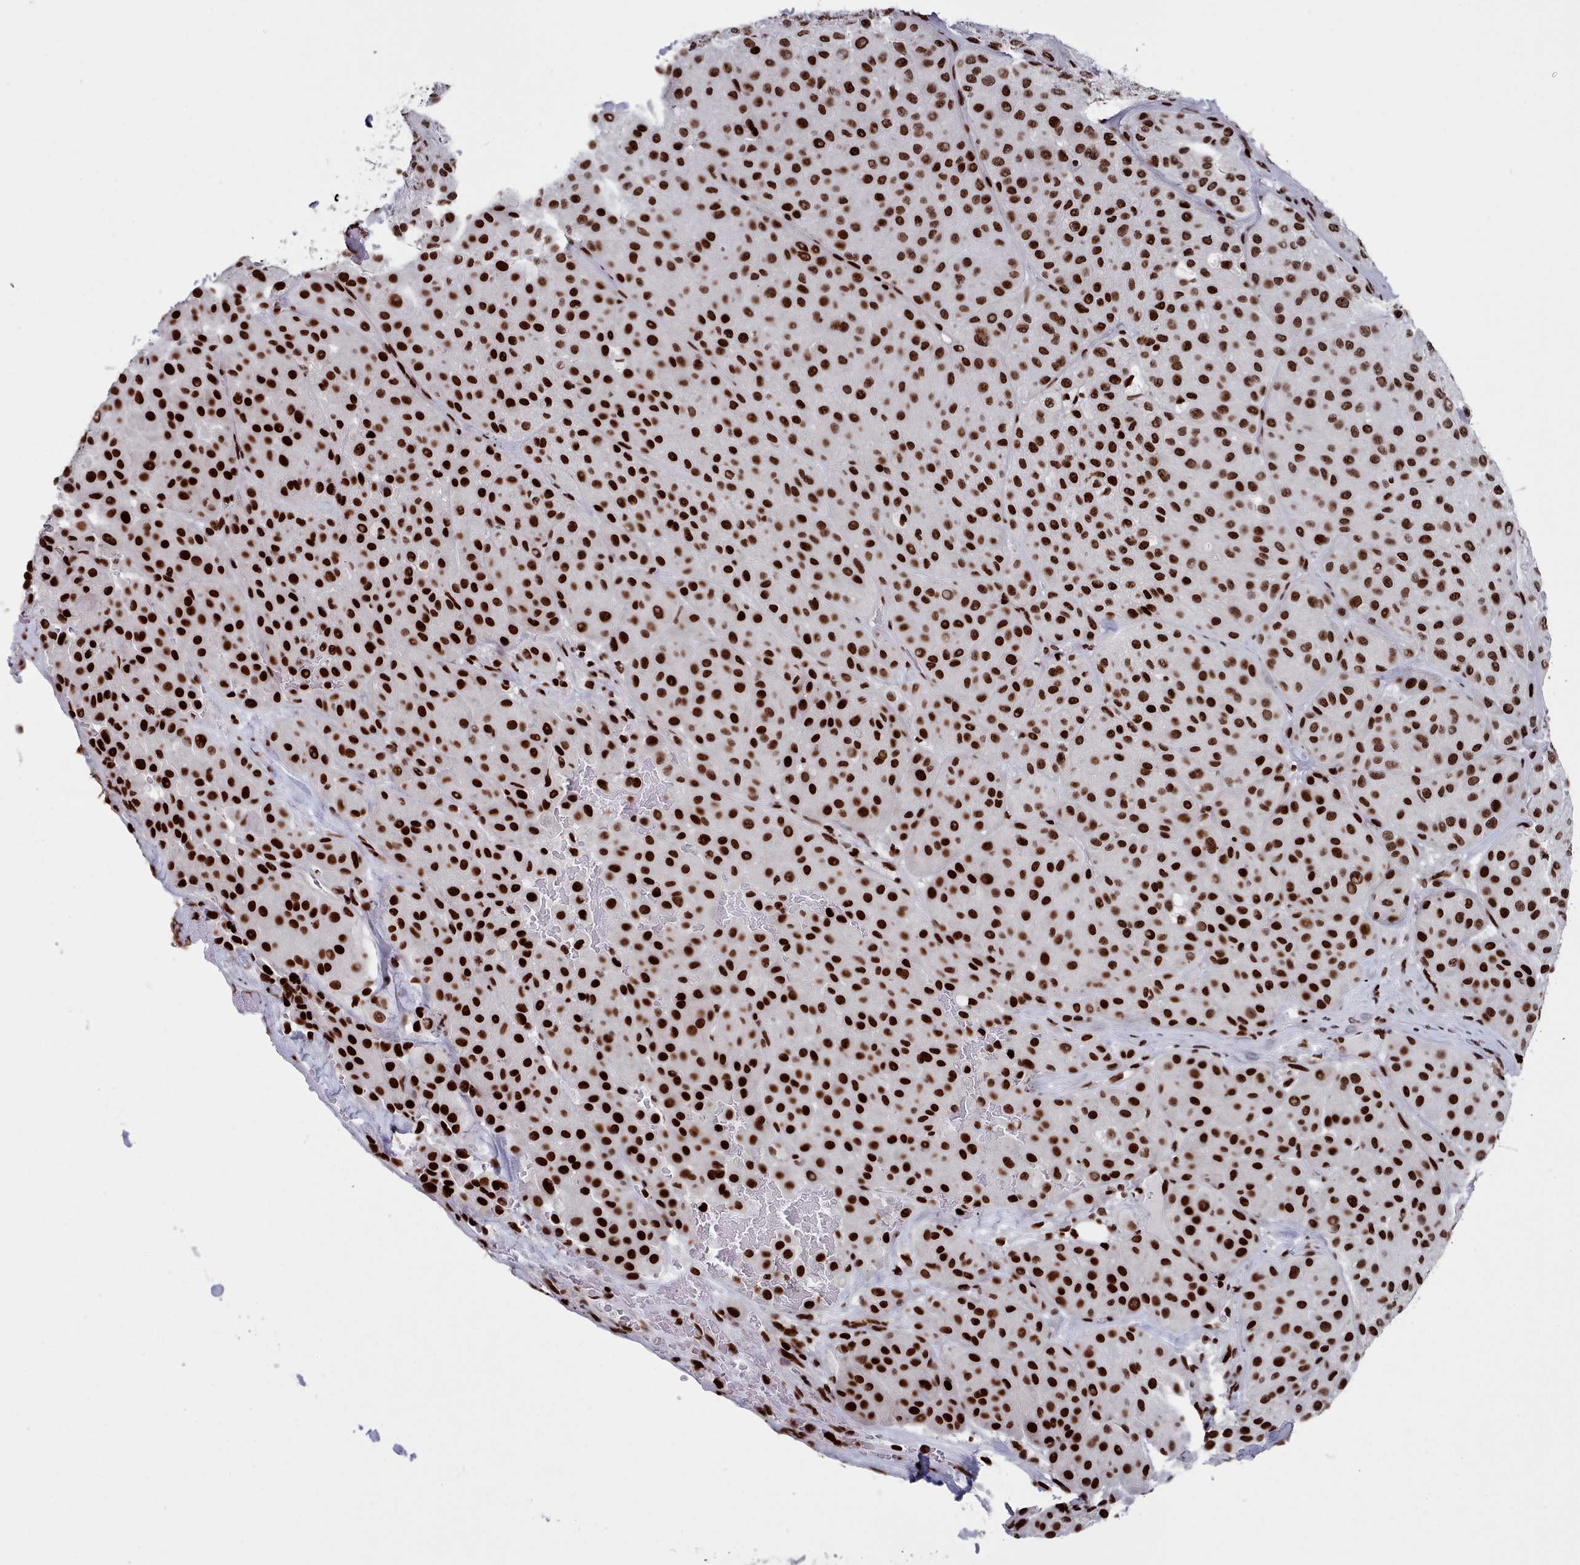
{"staining": {"intensity": "strong", "quantity": ">75%", "location": "nuclear"}, "tissue": "melanoma", "cell_type": "Tumor cells", "image_type": "cancer", "snomed": [{"axis": "morphology", "description": "Malignant melanoma, Metastatic site"}, {"axis": "topography", "description": "Smooth muscle"}], "caption": "The histopathology image exhibits immunohistochemical staining of melanoma. There is strong nuclear expression is identified in about >75% of tumor cells. (DAB IHC, brown staining for protein, blue staining for nuclei).", "gene": "PCDHB12", "patient": {"sex": "male", "age": 41}}